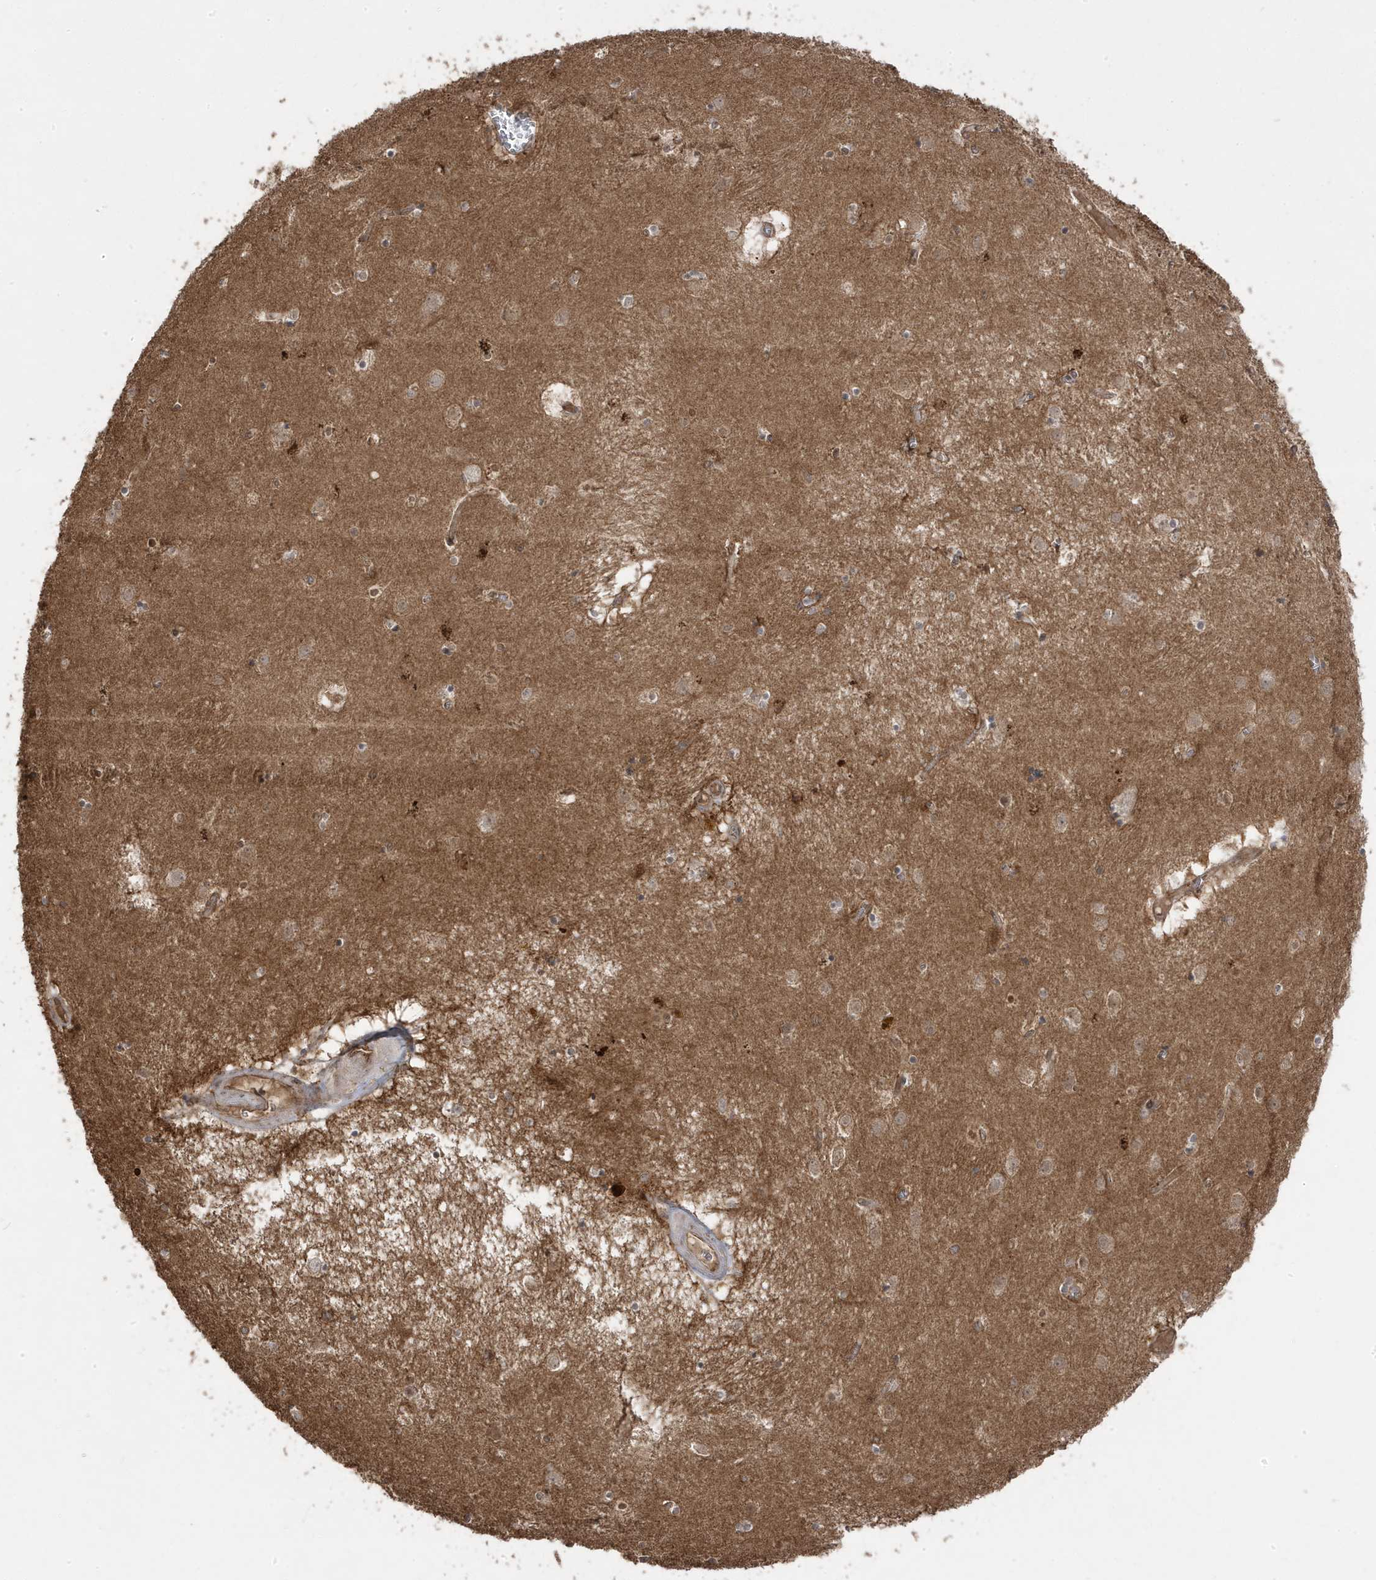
{"staining": {"intensity": "negative", "quantity": "none", "location": "none"}, "tissue": "caudate", "cell_type": "Glial cells", "image_type": "normal", "snomed": [{"axis": "morphology", "description": "Normal tissue, NOS"}, {"axis": "topography", "description": "Lateral ventricle wall"}], "caption": "Glial cells show no significant staining in unremarkable caudate. (DAB (3,3'-diaminobenzidine) immunohistochemistry, high magnification).", "gene": "DNAJC12", "patient": {"sex": "male", "age": 70}}